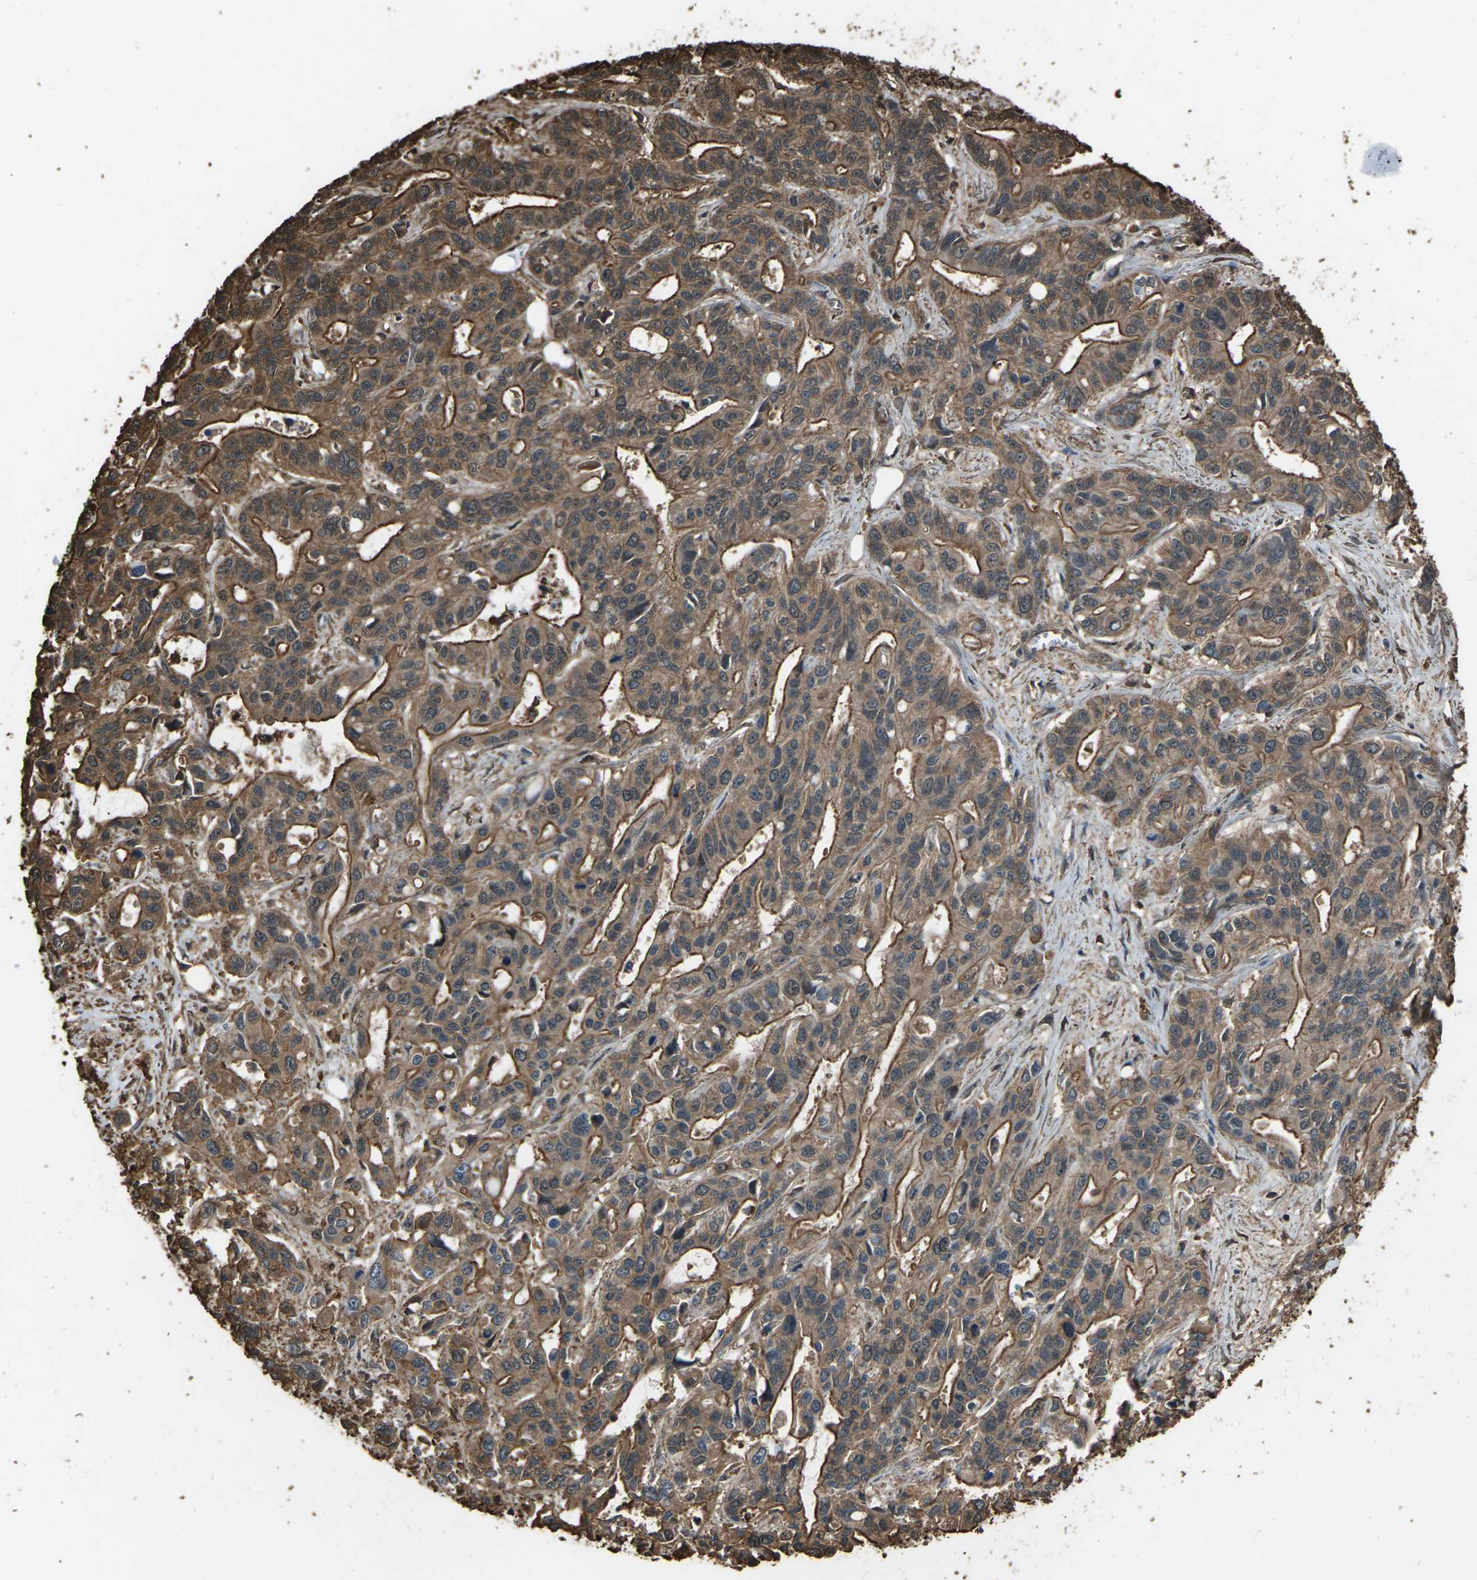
{"staining": {"intensity": "moderate", "quantity": ">75%", "location": "cytoplasmic/membranous"}, "tissue": "liver cancer", "cell_type": "Tumor cells", "image_type": "cancer", "snomed": [{"axis": "morphology", "description": "Cholangiocarcinoma"}, {"axis": "topography", "description": "Liver"}], "caption": "A photomicrograph of human cholangiocarcinoma (liver) stained for a protein demonstrates moderate cytoplasmic/membranous brown staining in tumor cells. The staining was performed using DAB, with brown indicating positive protein expression. Nuclei are stained blue with hematoxylin.", "gene": "DHPS", "patient": {"sex": "female", "age": 65}}